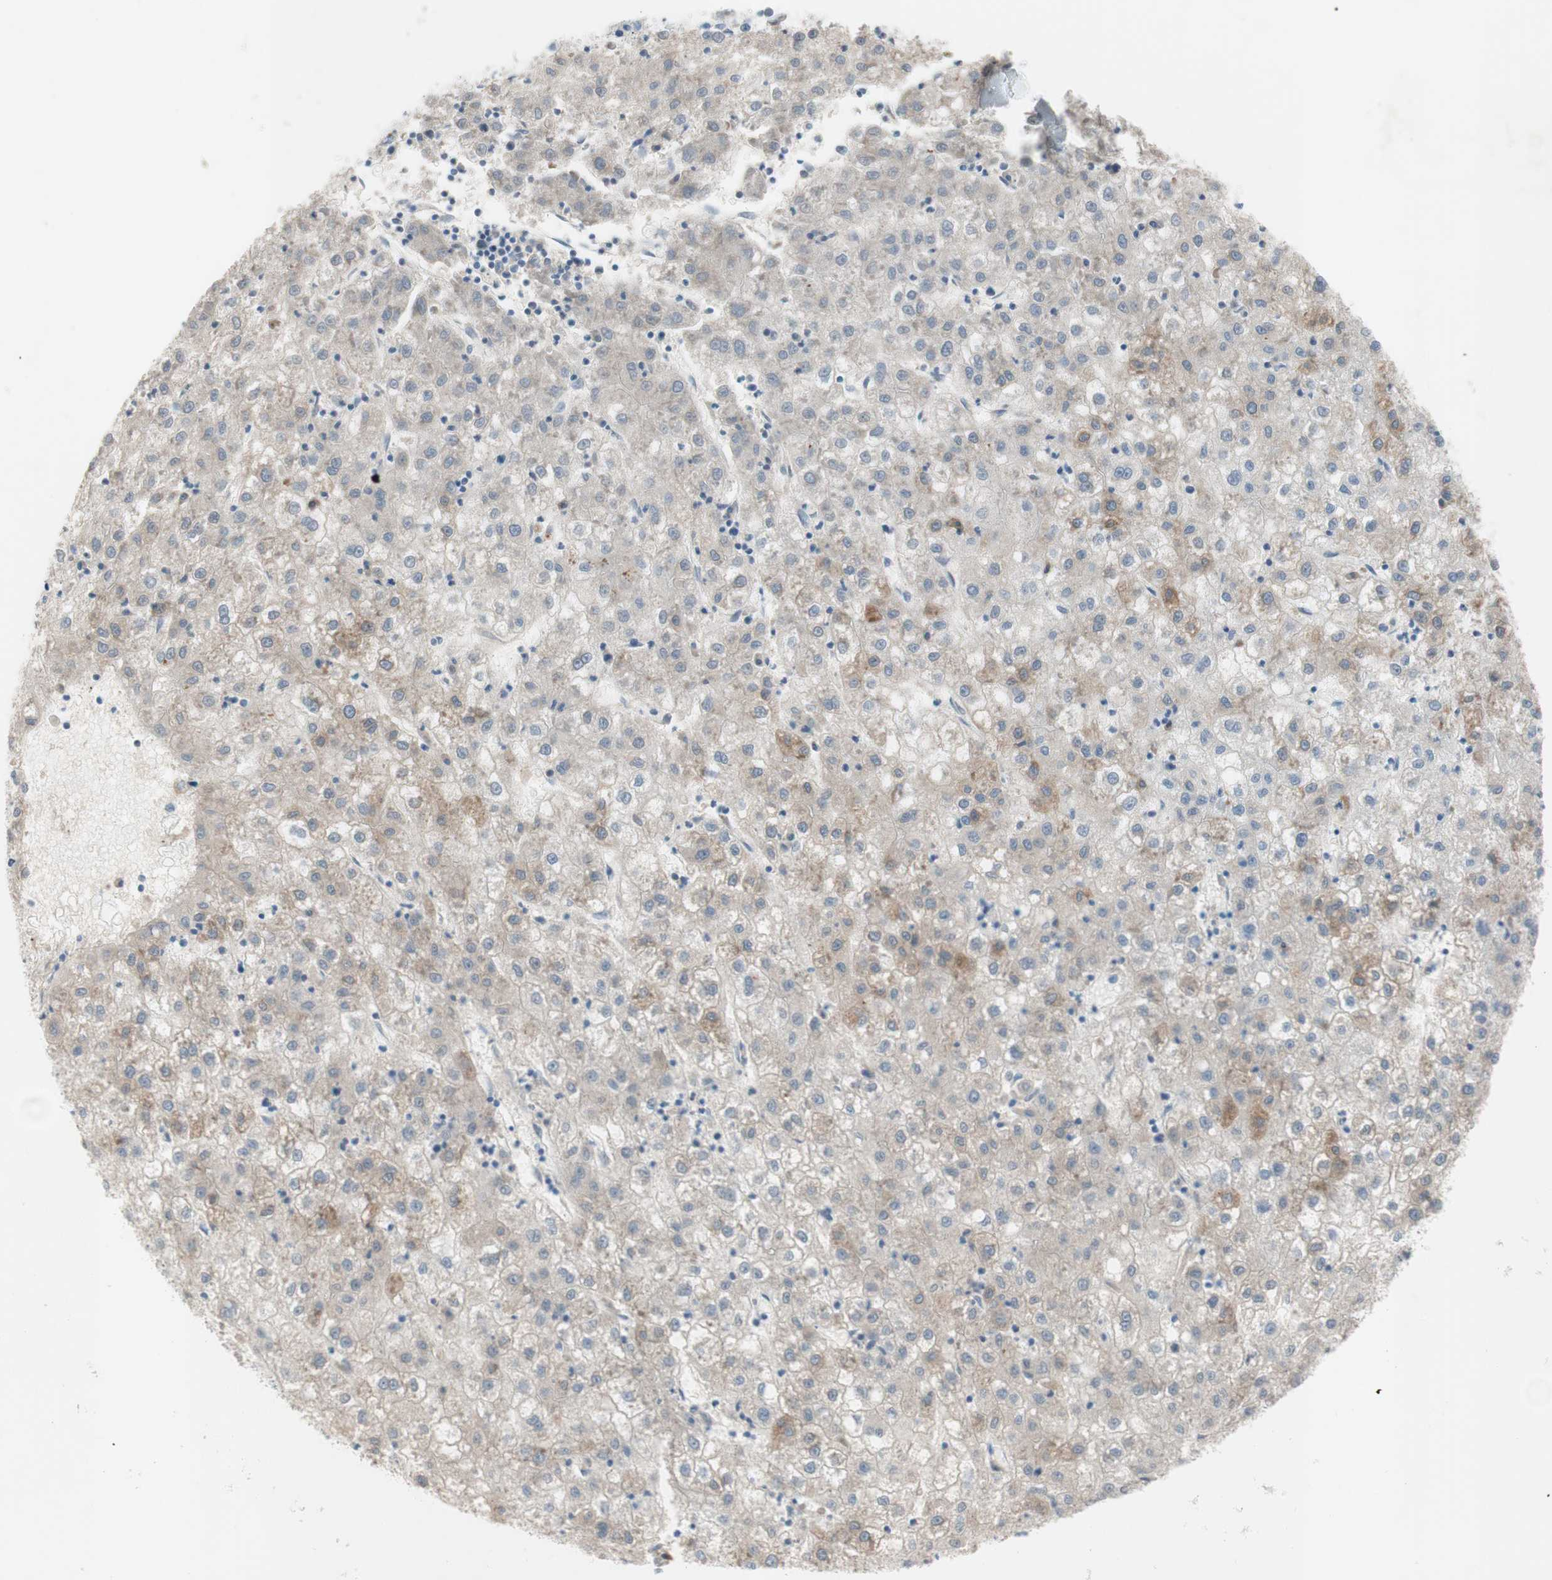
{"staining": {"intensity": "weak", "quantity": "25%-75%", "location": "cytoplasmic/membranous"}, "tissue": "liver cancer", "cell_type": "Tumor cells", "image_type": "cancer", "snomed": [{"axis": "morphology", "description": "Carcinoma, Hepatocellular, NOS"}, {"axis": "topography", "description": "Liver"}], "caption": "Tumor cells reveal weak cytoplasmic/membranous staining in about 25%-75% of cells in hepatocellular carcinoma (liver). (Stains: DAB in brown, nuclei in blue, Microscopy: brightfield microscopy at high magnification).", "gene": "FDFT1", "patient": {"sex": "male", "age": 72}}